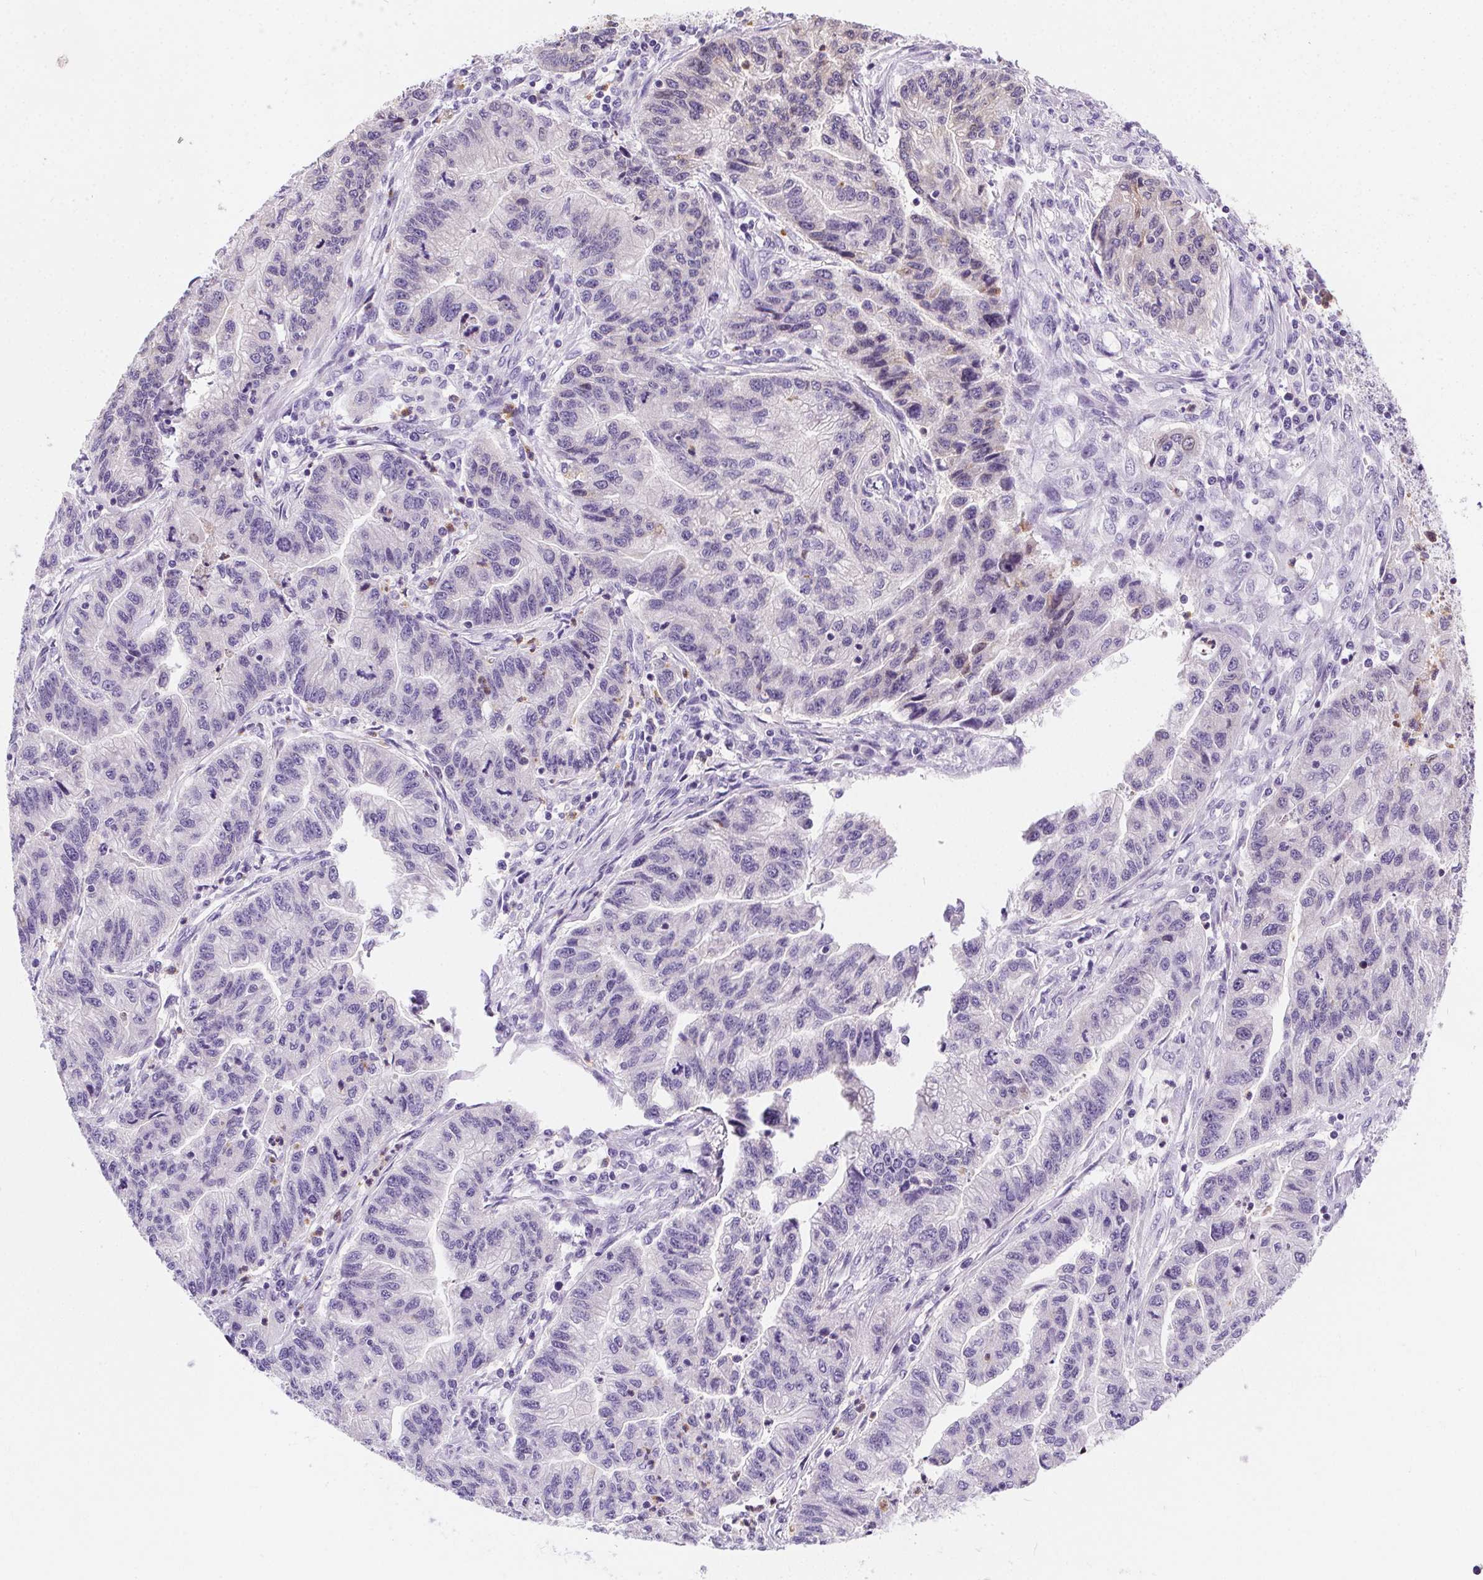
{"staining": {"intensity": "negative", "quantity": "none", "location": "none"}, "tissue": "stomach cancer", "cell_type": "Tumor cells", "image_type": "cancer", "snomed": [{"axis": "morphology", "description": "Adenocarcinoma, NOS"}, {"axis": "topography", "description": "Stomach"}], "caption": "Stomach adenocarcinoma was stained to show a protein in brown. There is no significant expression in tumor cells.", "gene": "SSTR4", "patient": {"sex": "male", "age": 83}}